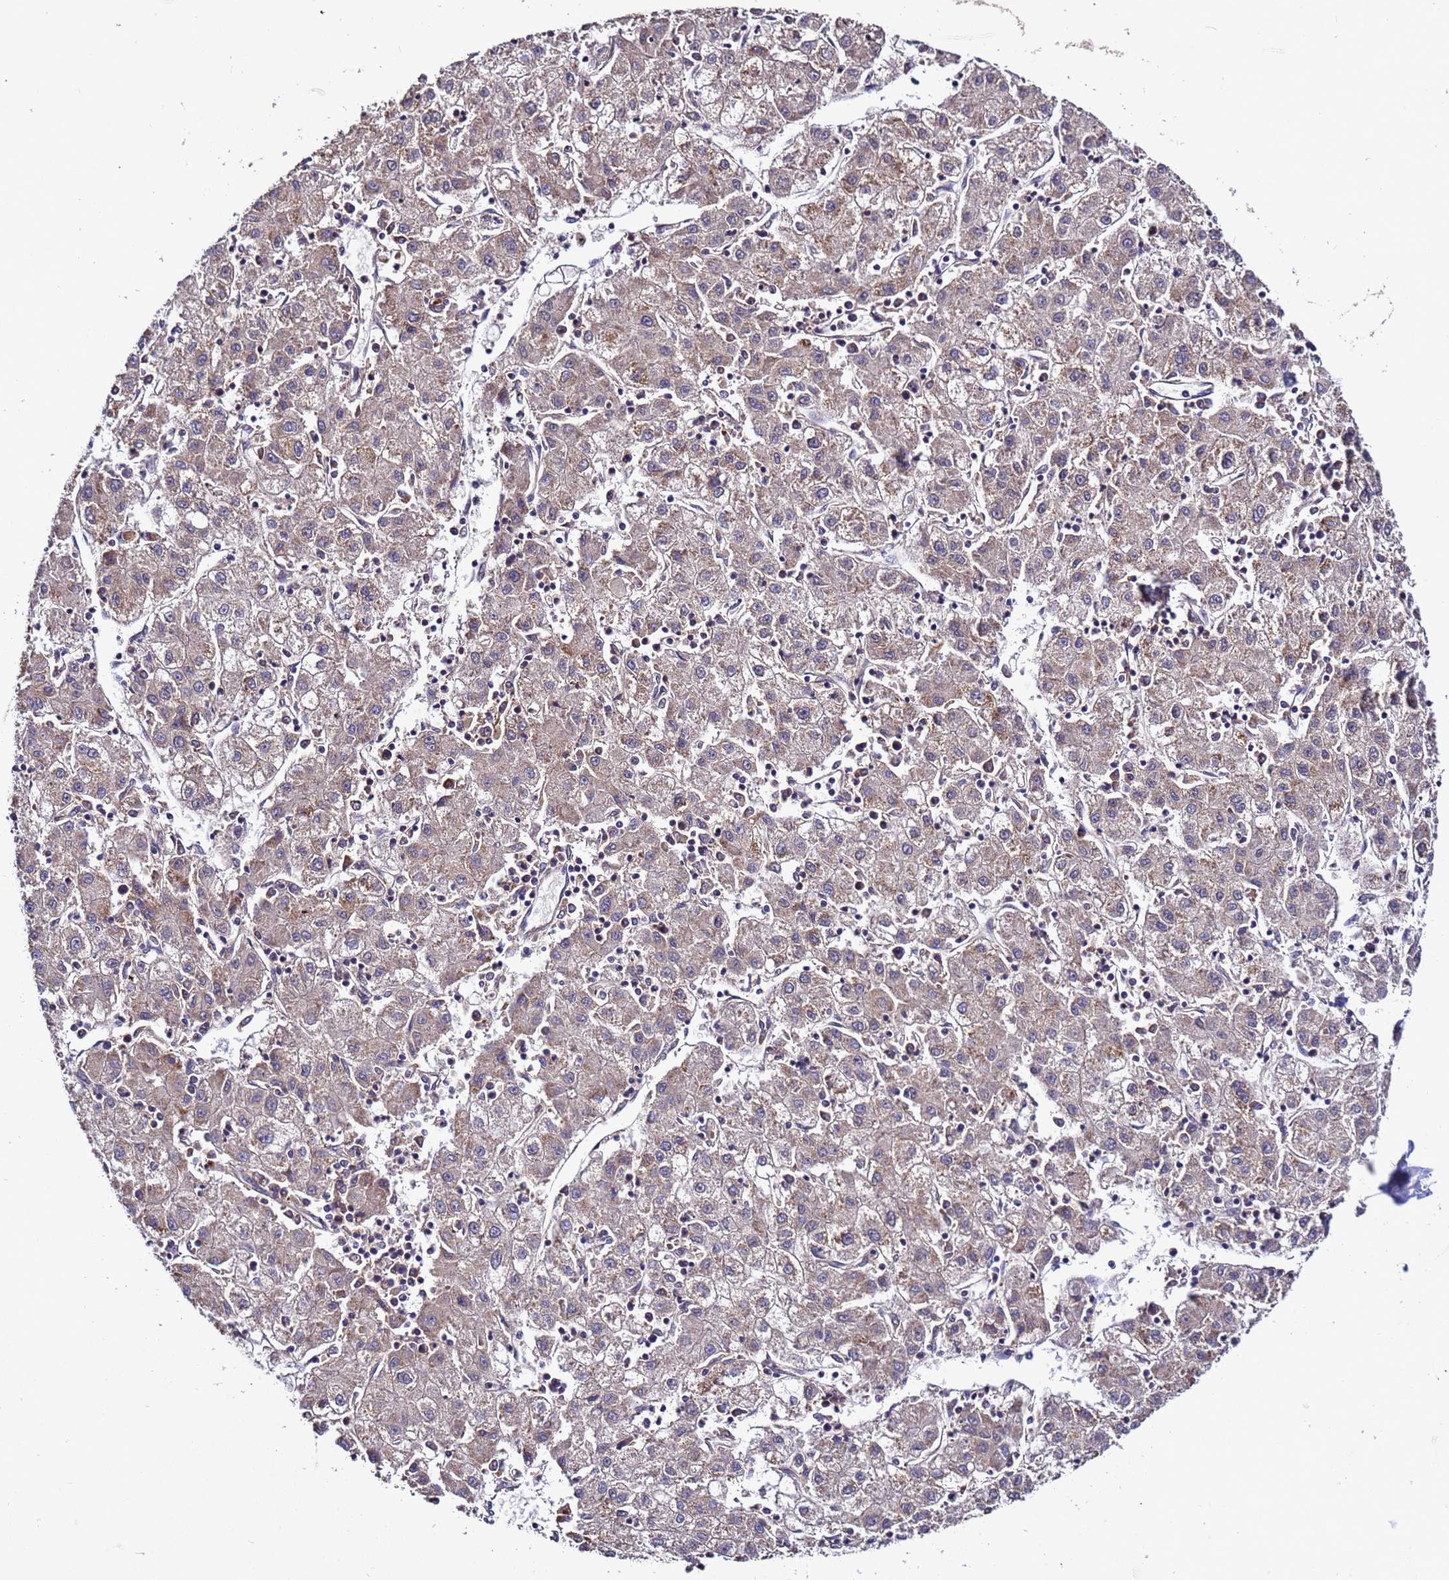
{"staining": {"intensity": "weak", "quantity": ">75%", "location": "cytoplasmic/membranous"}, "tissue": "liver cancer", "cell_type": "Tumor cells", "image_type": "cancer", "snomed": [{"axis": "morphology", "description": "Carcinoma, Hepatocellular, NOS"}, {"axis": "topography", "description": "Liver"}], "caption": "Liver cancer (hepatocellular carcinoma) stained with a brown dye shows weak cytoplasmic/membranous positive positivity in about >75% of tumor cells.", "gene": "GSPT2", "patient": {"sex": "male", "age": 72}}